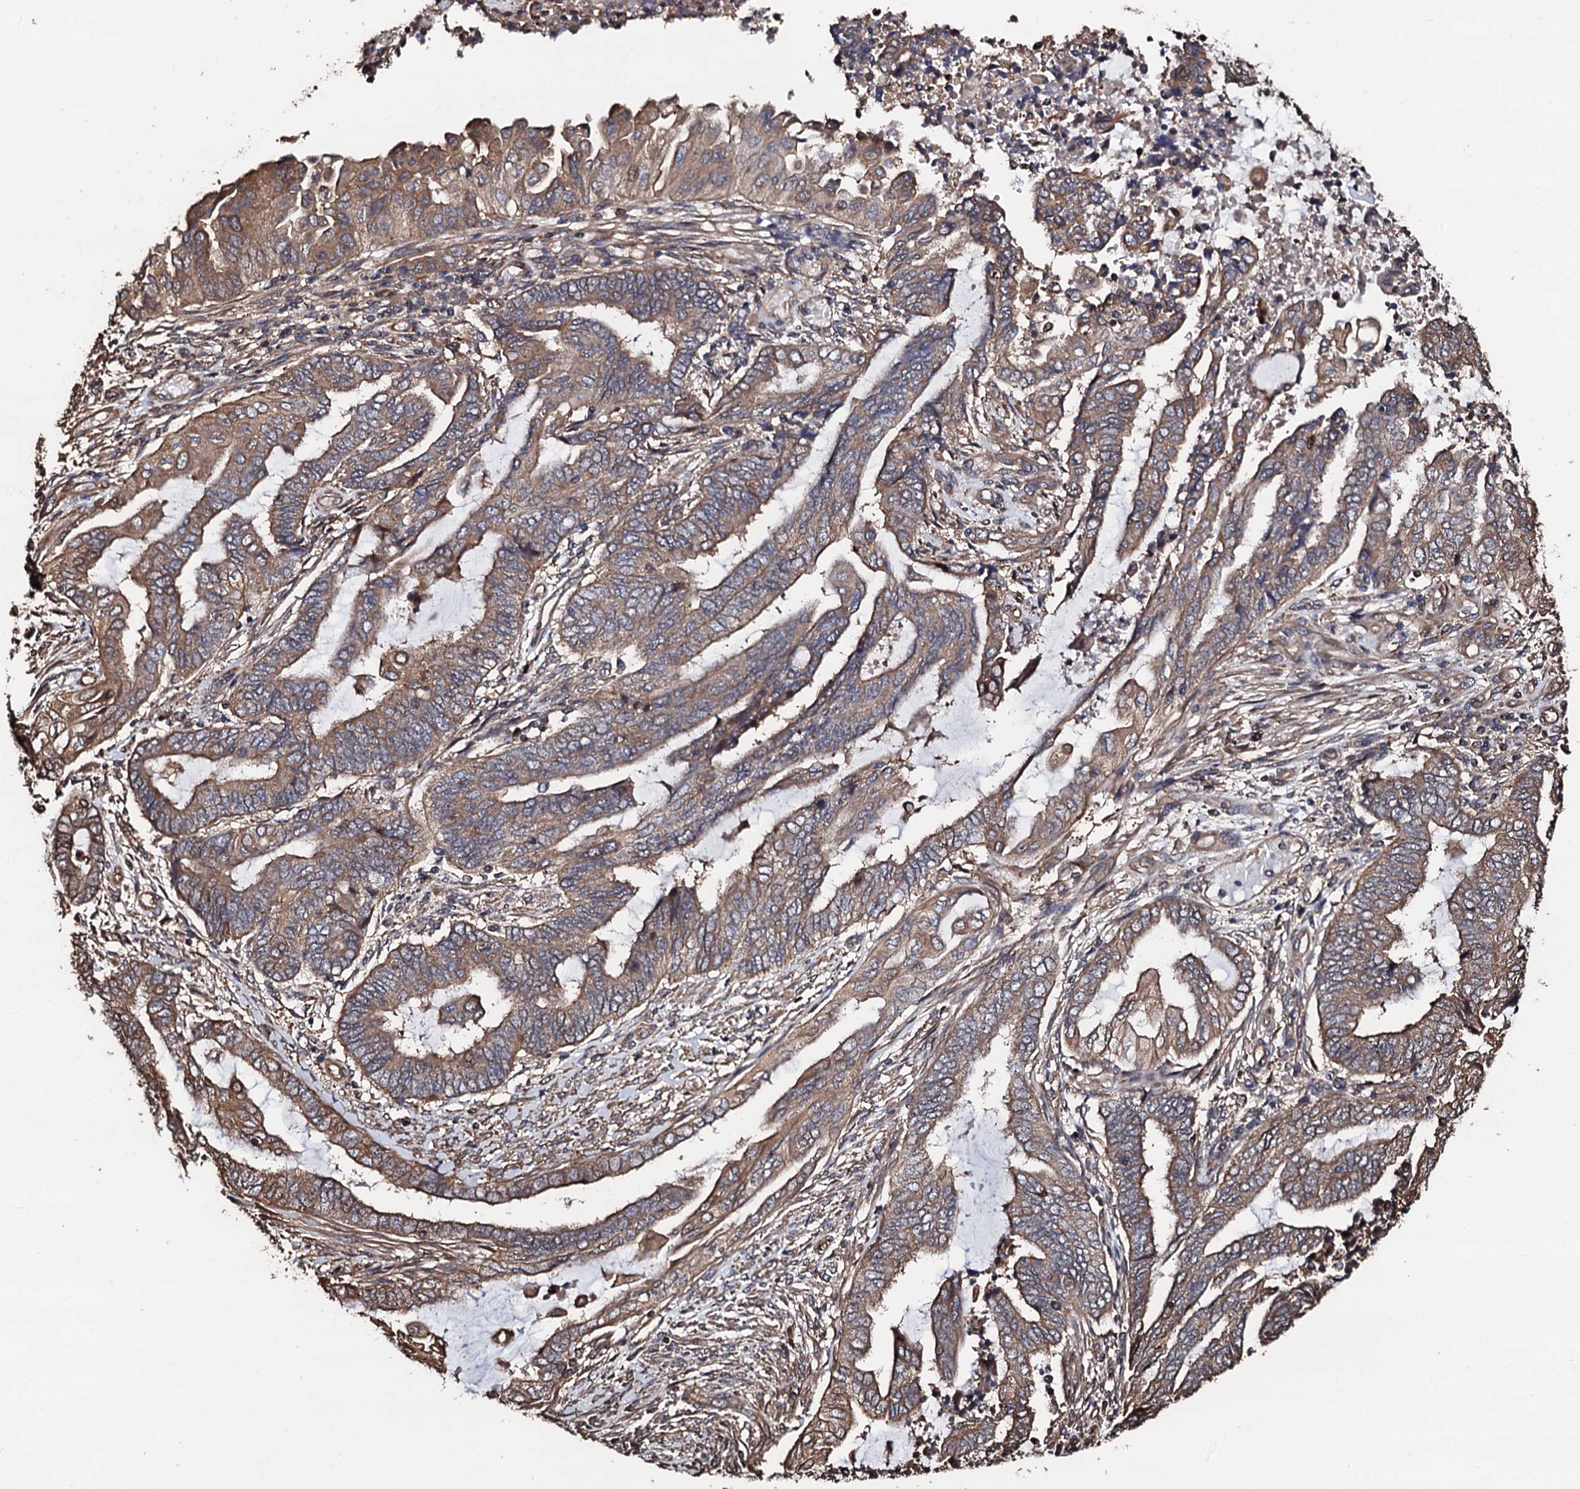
{"staining": {"intensity": "moderate", "quantity": ">75%", "location": "cytoplasmic/membranous"}, "tissue": "endometrial cancer", "cell_type": "Tumor cells", "image_type": "cancer", "snomed": [{"axis": "morphology", "description": "Adenocarcinoma, NOS"}, {"axis": "topography", "description": "Uterus"}, {"axis": "topography", "description": "Endometrium"}], "caption": "DAB (3,3'-diaminobenzidine) immunohistochemical staining of endometrial cancer (adenocarcinoma) reveals moderate cytoplasmic/membranous protein staining in about >75% of tumor cells.", "gene": "CKAP5", "patient": {"sex": "female", "age": 70}}